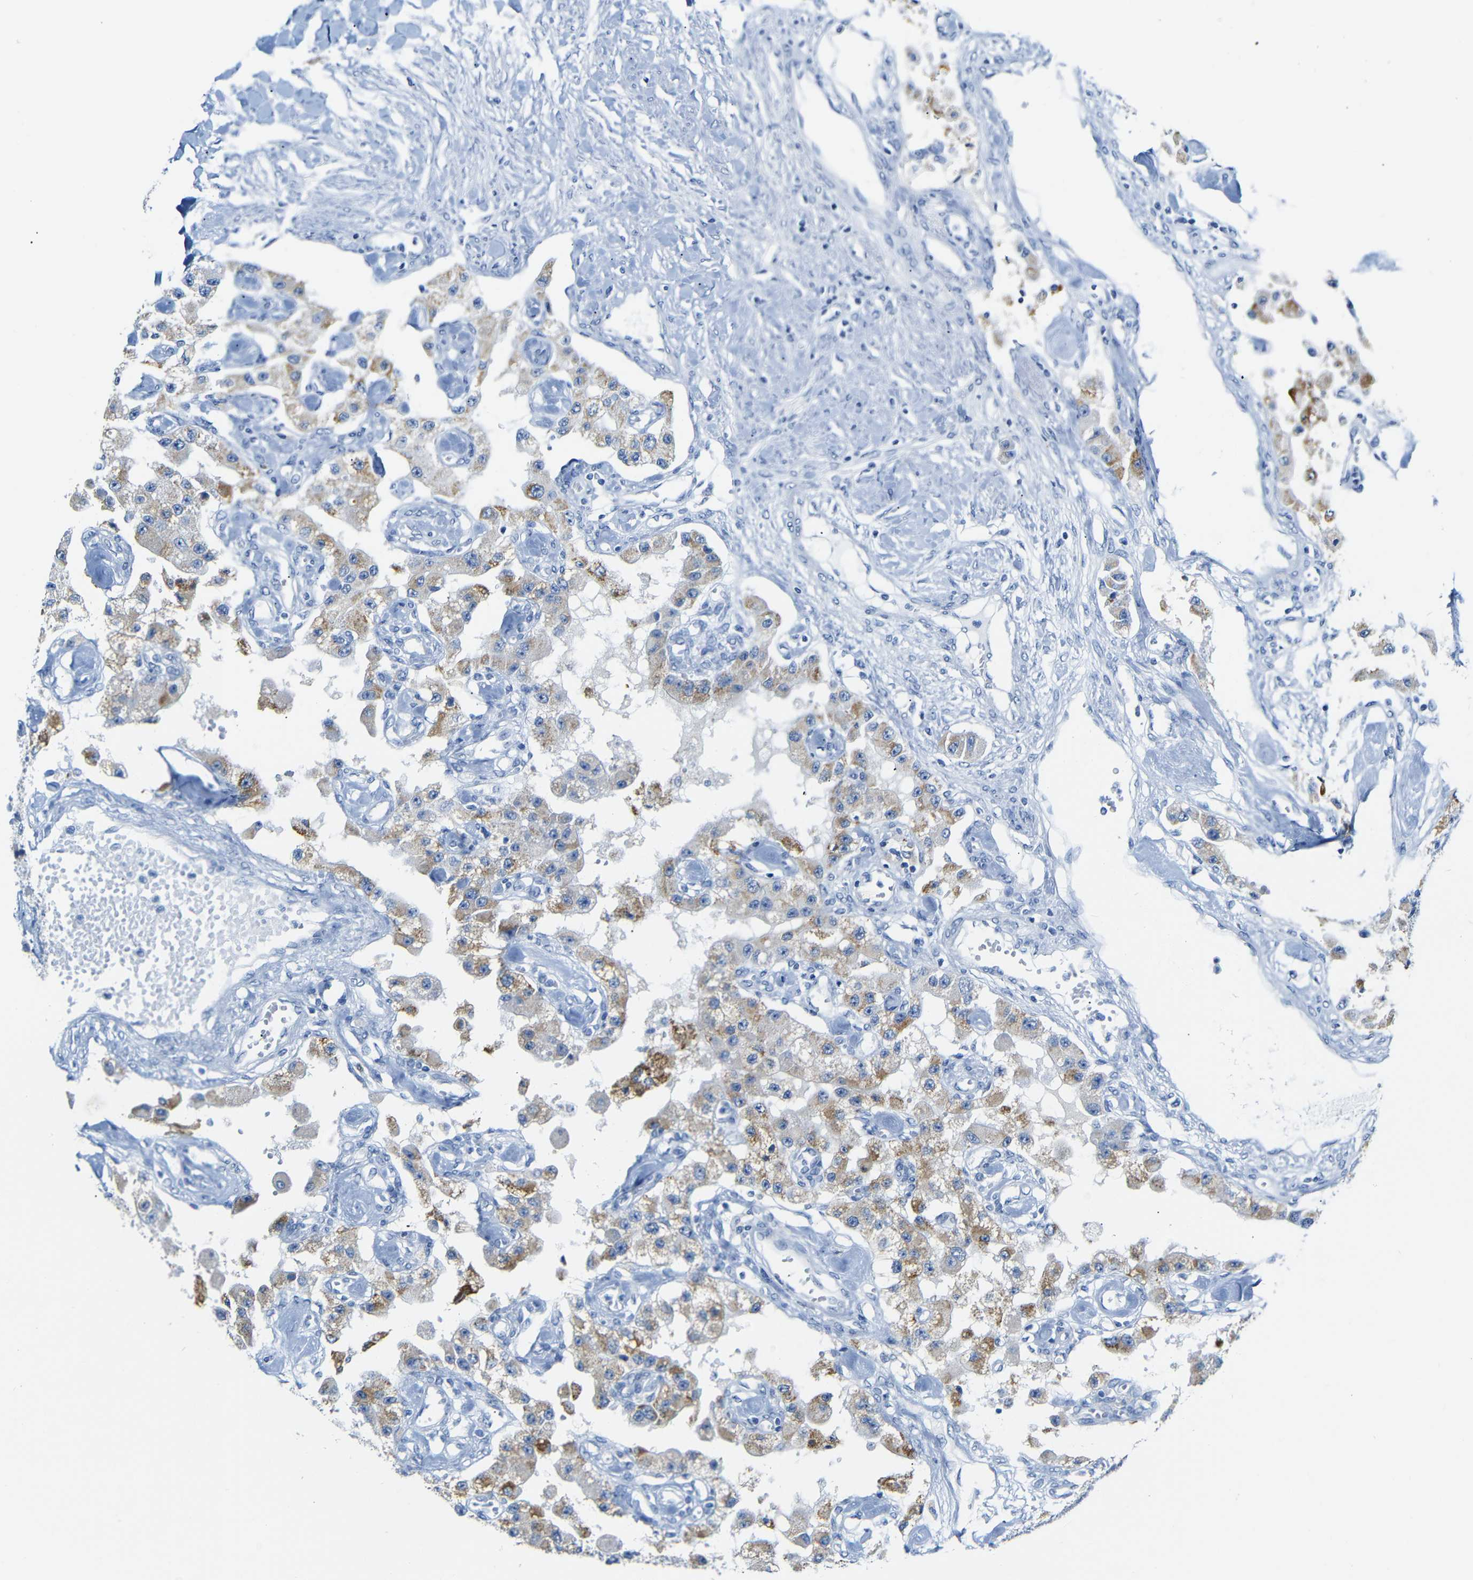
{"staining": {"intensity": "moderate", "quantity": "25%-75%", "location": "cytoplasmic/membranous"}, "tissue": "carcinoid", "cell_type": "Tumor cells", "image_type": "cancer", "snomed": [{"axis": "morphology", "description": "Carcinoid, malignant, NOS"}, {"axis": "topography", "description": "Pancreas"}], "caption": "Malignant carcinoid was stained to show a protein in brown. There is medium levels of moderate cytoplasmic/membranous positivity in about 25%-75% of tumor cells.", "gene": "C15orf48", "patient": {"sex": "male", "age": 41}}